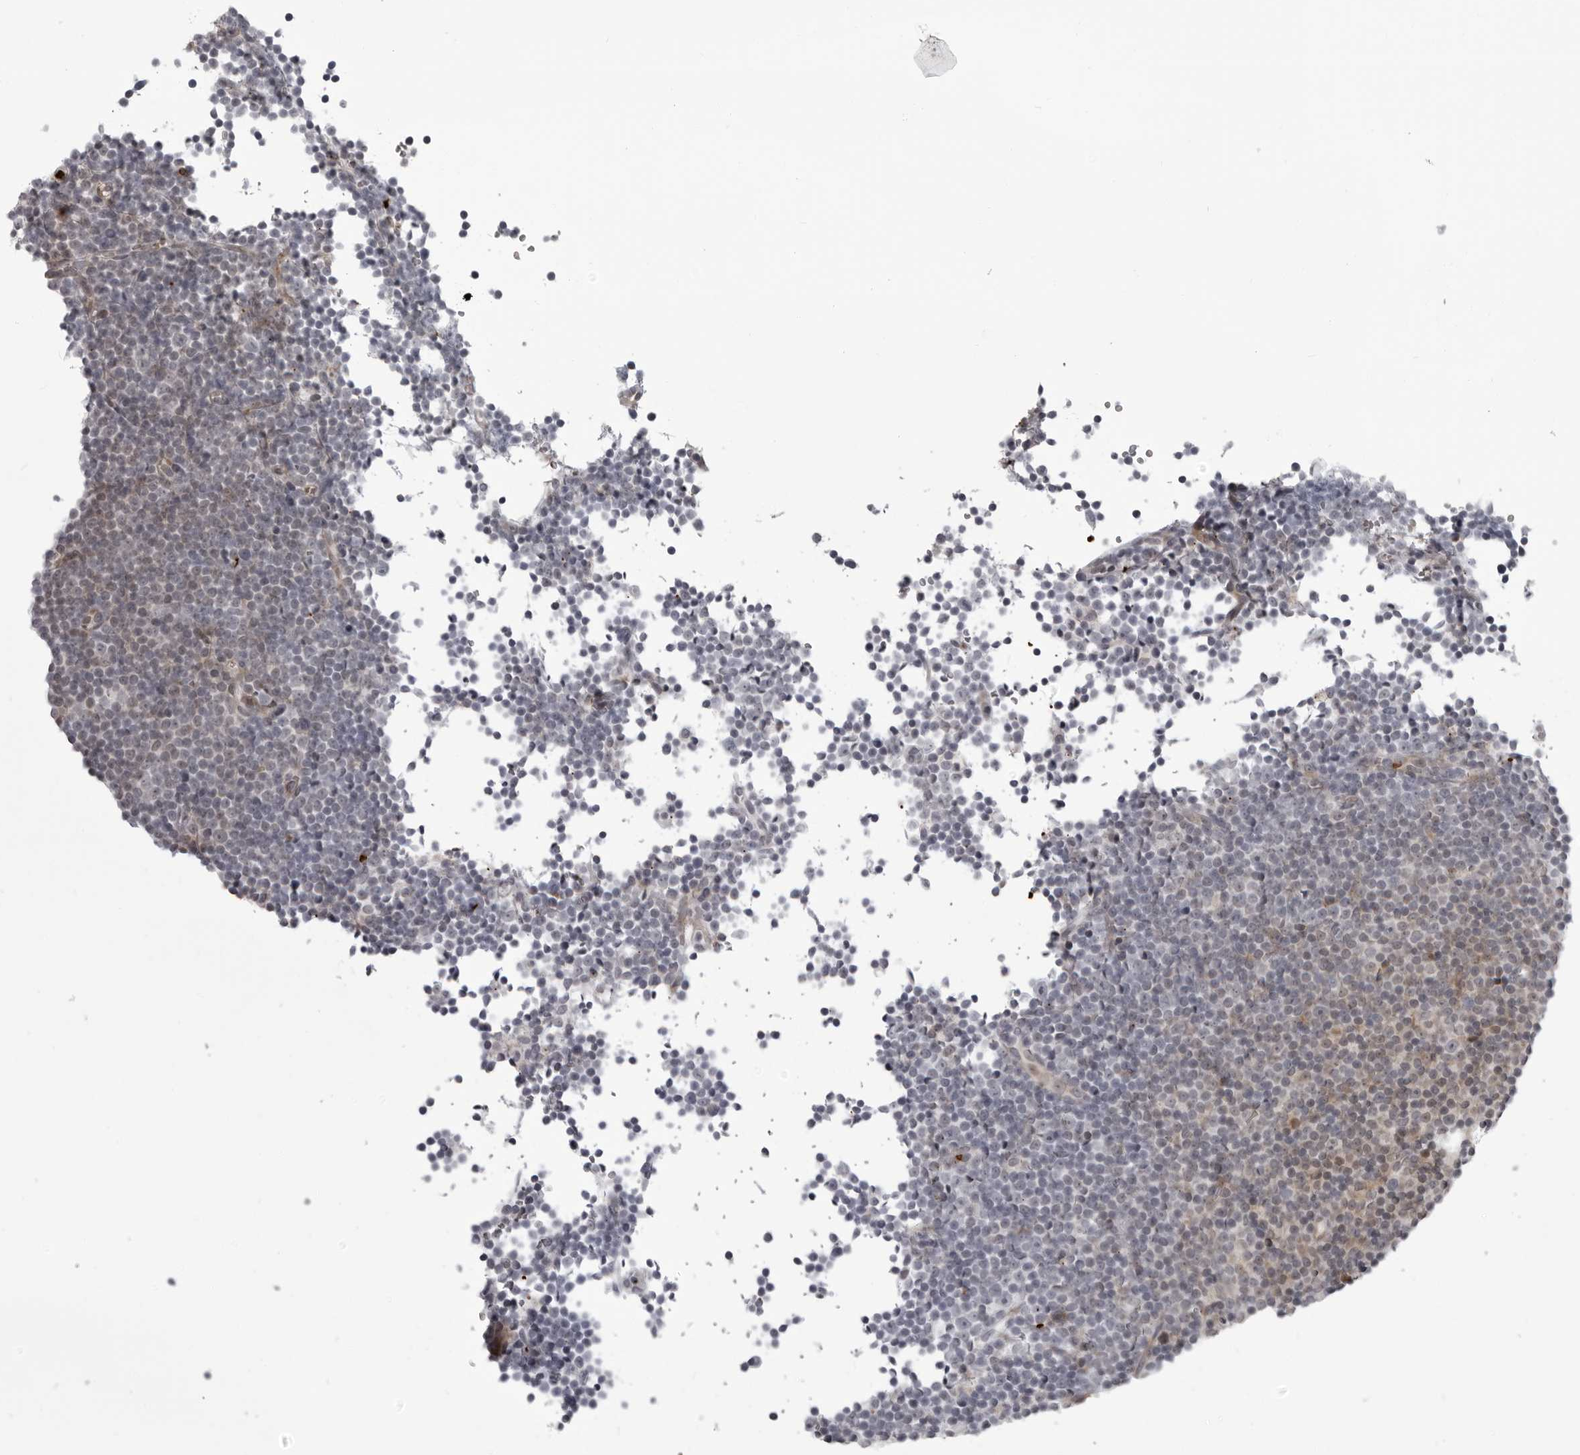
{"staining": {"intensity": "moderate", "quantity": "<25%", "location": "cytoplasmic/membranous"}, "tissue": "lymphoma", "cell_type": "Tumor cells", "image_type": "cancer", "snomed": [{"axis": "morphology", "description": "Malignant lymphoma, non-Hodgkin's type, Low grade"}, {"axis": "topography", "description": "Lymph node"}], "caption": "Immunohistochemistry image of human malignant lymphoma, non-Hodgkin's type (low-grade) stained for a protein (brown), which shows low levels of moderate cytoplasmic/membranous expression in approximately <25% of tumor cells.", "gene": "THOP1", "patient": {"sex": "female", "age": 67}}